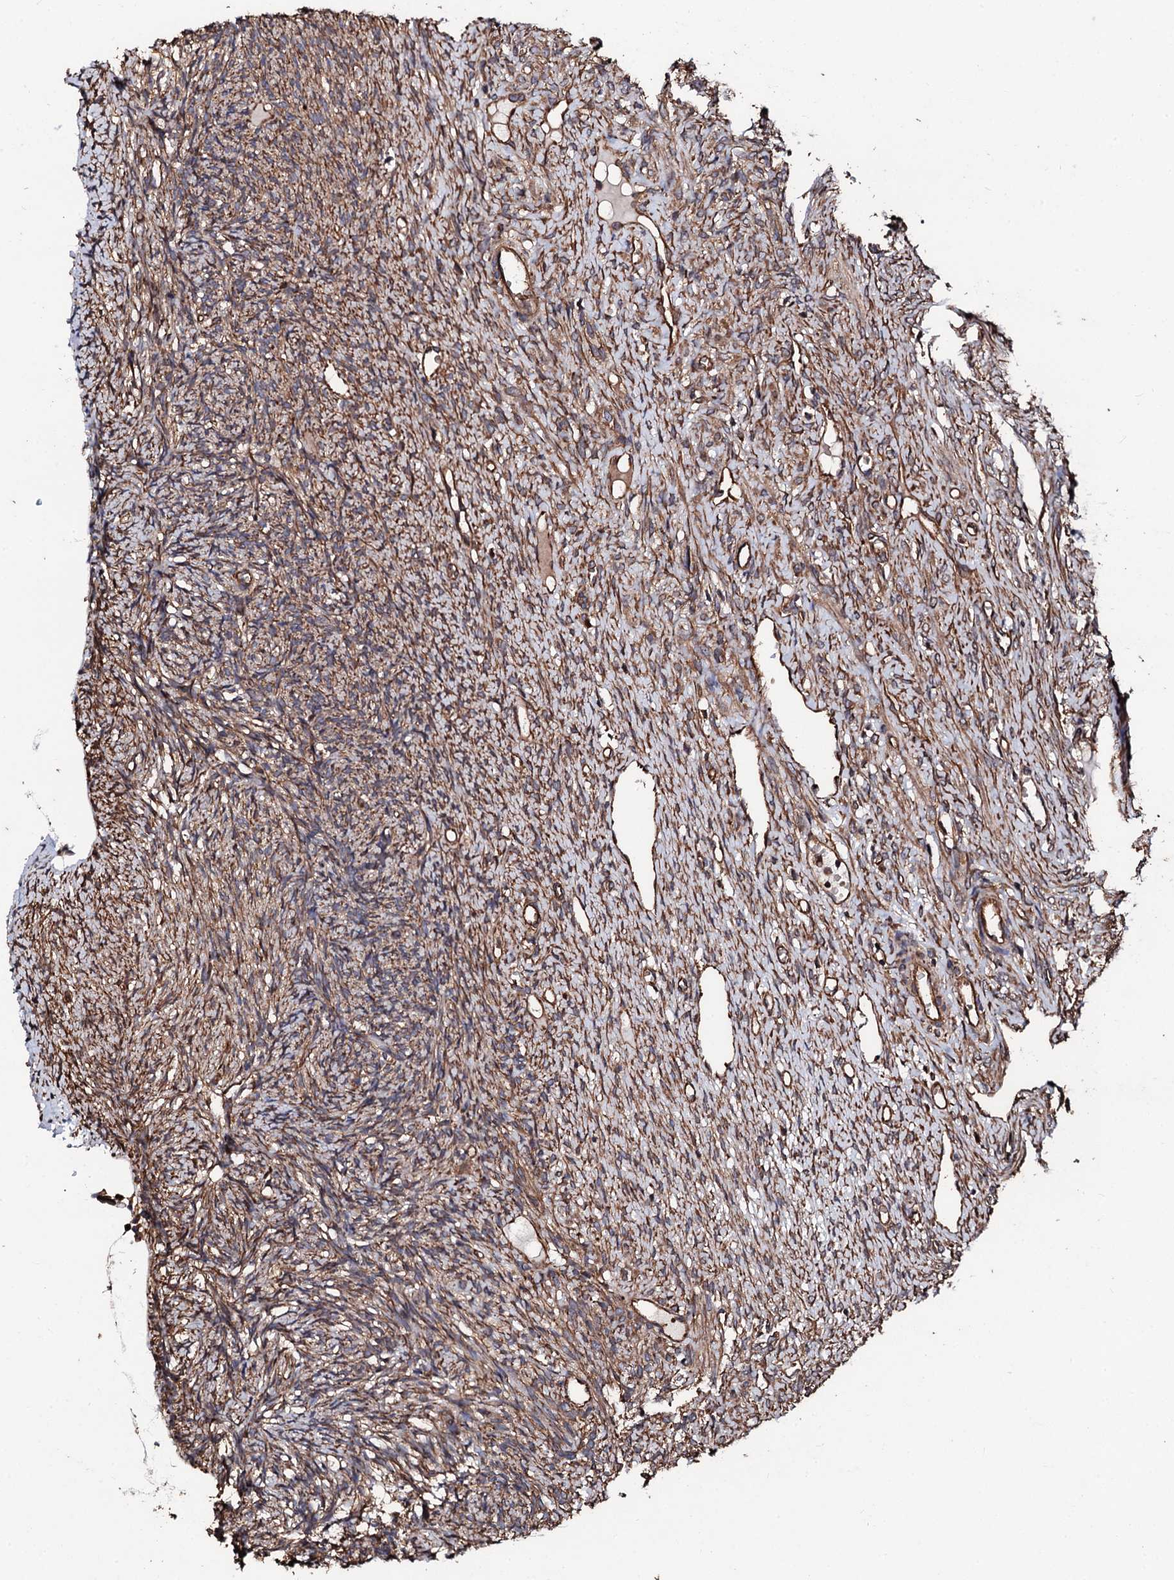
{"staining": {"intensity": "moderate", "quantity": ">75%", "location": "cytoplasmic/membranous"}, "tissue": "ovary", "cell_type": "Ovarian stroma cells", "image_type": "normal", "snomed": [{"axis": "morphology", "description": "Normal tissue, NOS"}, {"axis": "topography", "description": "Ovary"}], "caption": "Human ovary stained with a brown dye demonstrates moderate cytoplasmic/membranous positive expression in approximately >75% of ovarian stroma cells.", "gene": "CKAP5", "patient": {"sex": "female", "age": 51}}